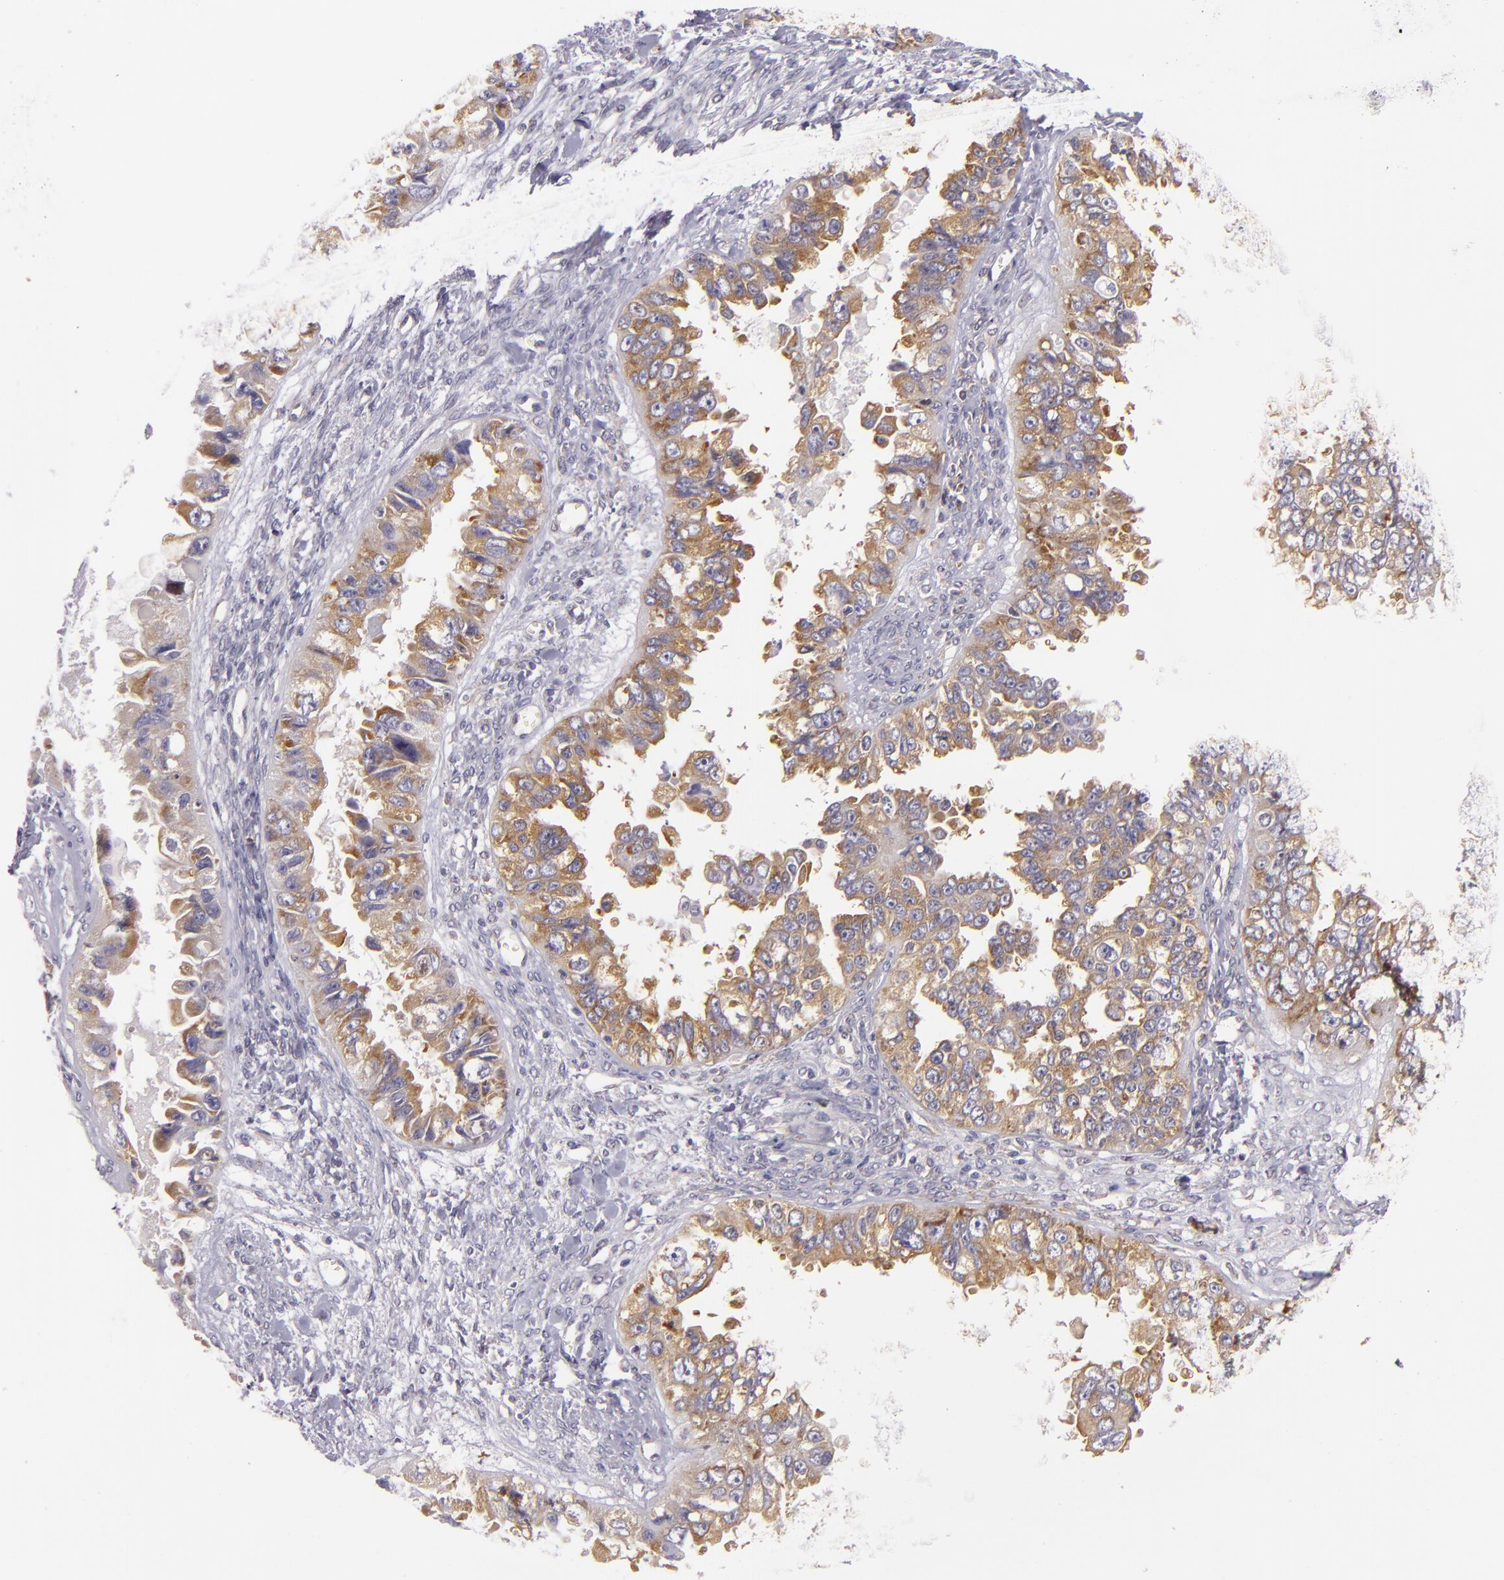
{"staining": {"intensity": "moderate", "quantity": ">75%", "location": "cytoplasmic/membranous"}, "tissue": "ovarian cancer", "cell_type": "Tumor cells", "image_type": "cancer", "snomed": [{"axis": "morphology", "description": "Carcinoma, endometroid"}, {"axis": "topography", "description": "Ovary"}], "caption": "This micrograph reveals ovarian cancer stained with immunohistochemistry (IHC) to label a protein in brown. The cytoplasmic/membranous of tumor cells show moderate positivity for the protein. Nuclei are counter-stained blue.", "gene": "UPF3B", "patient": {"sex": "female", "age": 85}}